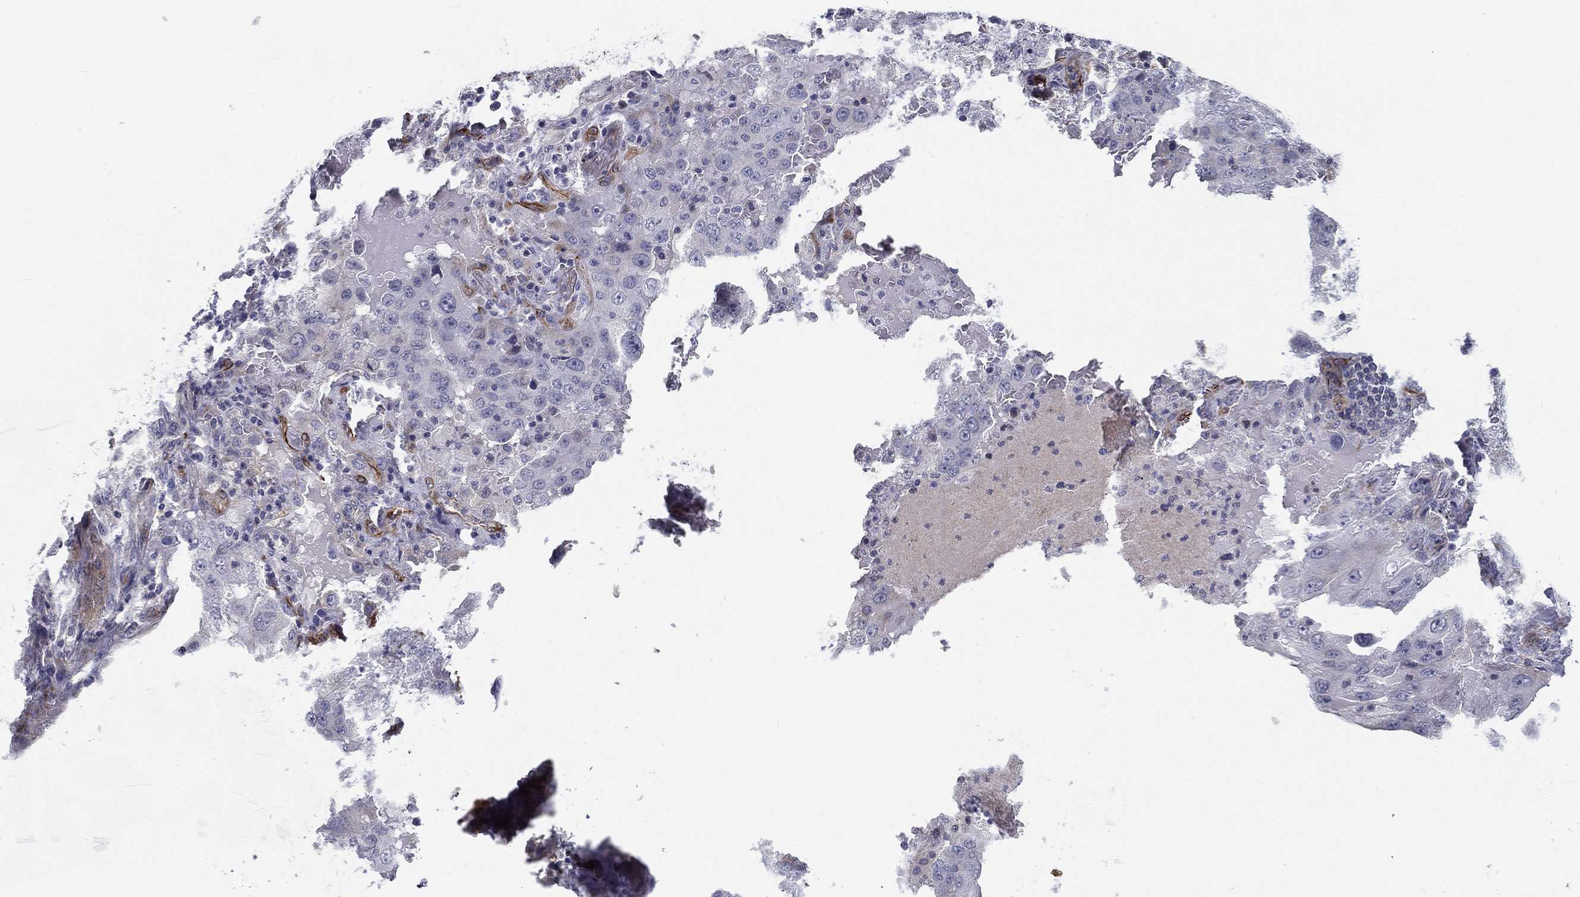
{"staining": {"intensity": "negative", "quantity": "none", "location": "none"}, "tissue": "lung cancer", "cell_type": "Tumor cells", "image_type": "cancer", "snomed": [{"axis": "morphology", "description": "Adenocarcinoma, NOS"}, {"axis": "topography", "description": "Lung"}], "caption": "A high-resolution histopathology image shows immunohistochemistry staining of lung adenocarcinoma, which reveals no significant staining in tumor cells. (DAB (3,3'-diaminobenzidine) immunohistochemistry (IHC) visualized using brightfield microscopy, high magnification).", "gene": "SYNC", "patient": {"sex": "female", "age": 61}}